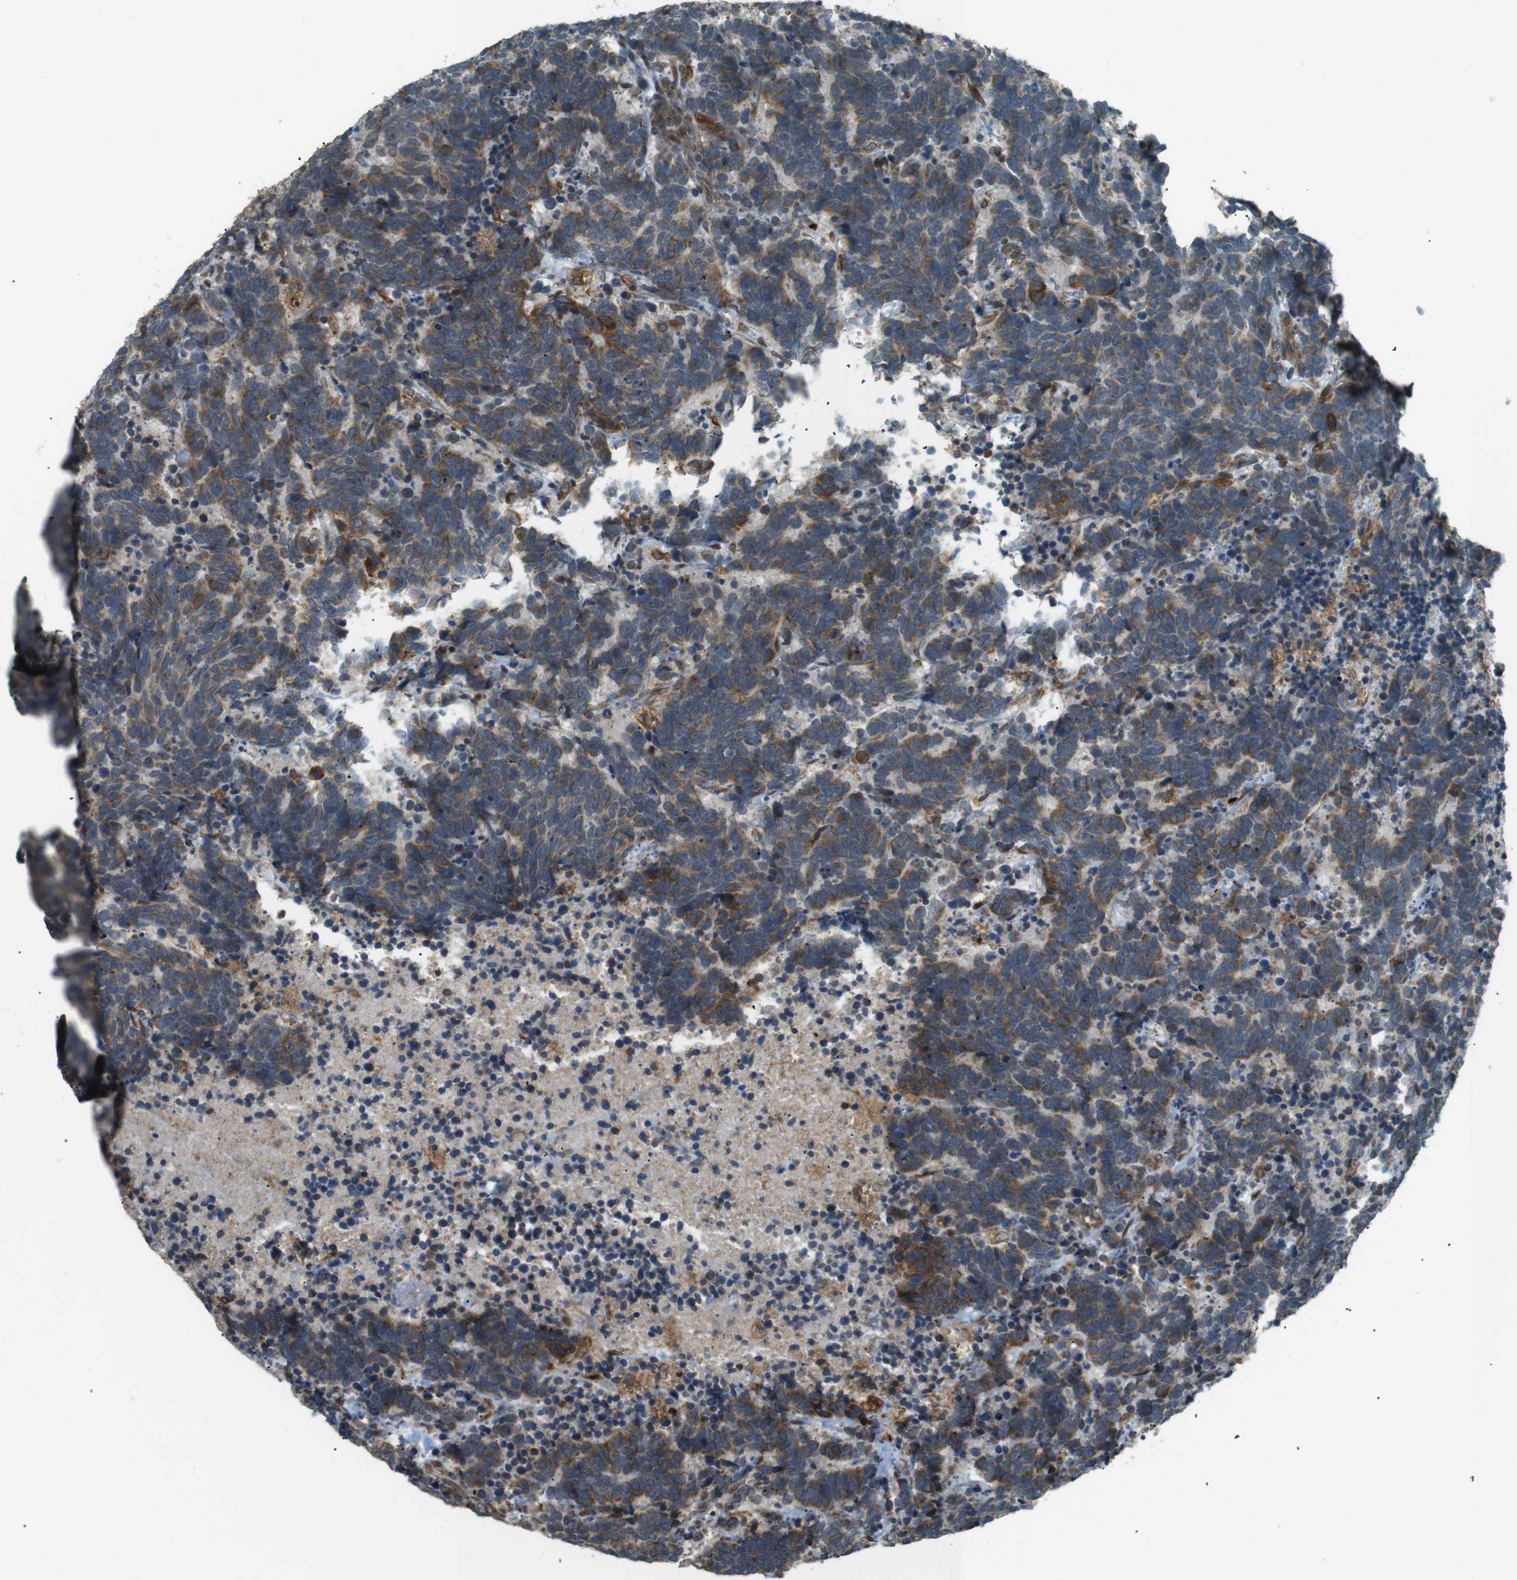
{"staining": {"intensity": "moderate", "quantity": "25%-75%", "location": "cytoplasmic/membranous"}, "tissue": "carcinoid", "cell_type": "Tumor cells", "image_type": "cancer", "snomed": [{"axis": "morphology", "description": "Carcinoma, NOS"}, {"axis": "morphology", "description": "Carcinoid, malignant, NOS"}, {"axis": "topography", "description": "Urinary bladder"}], "caption": "An IHC histopathology image of neoplastic tissue is shown. Protein staining in brown shows moderate cytoplasmic/membranous positivity in carcinoid (malignant) within tumor cells.", "gene": "TMED4", "patient": {"sex": "male", "age": 57}}